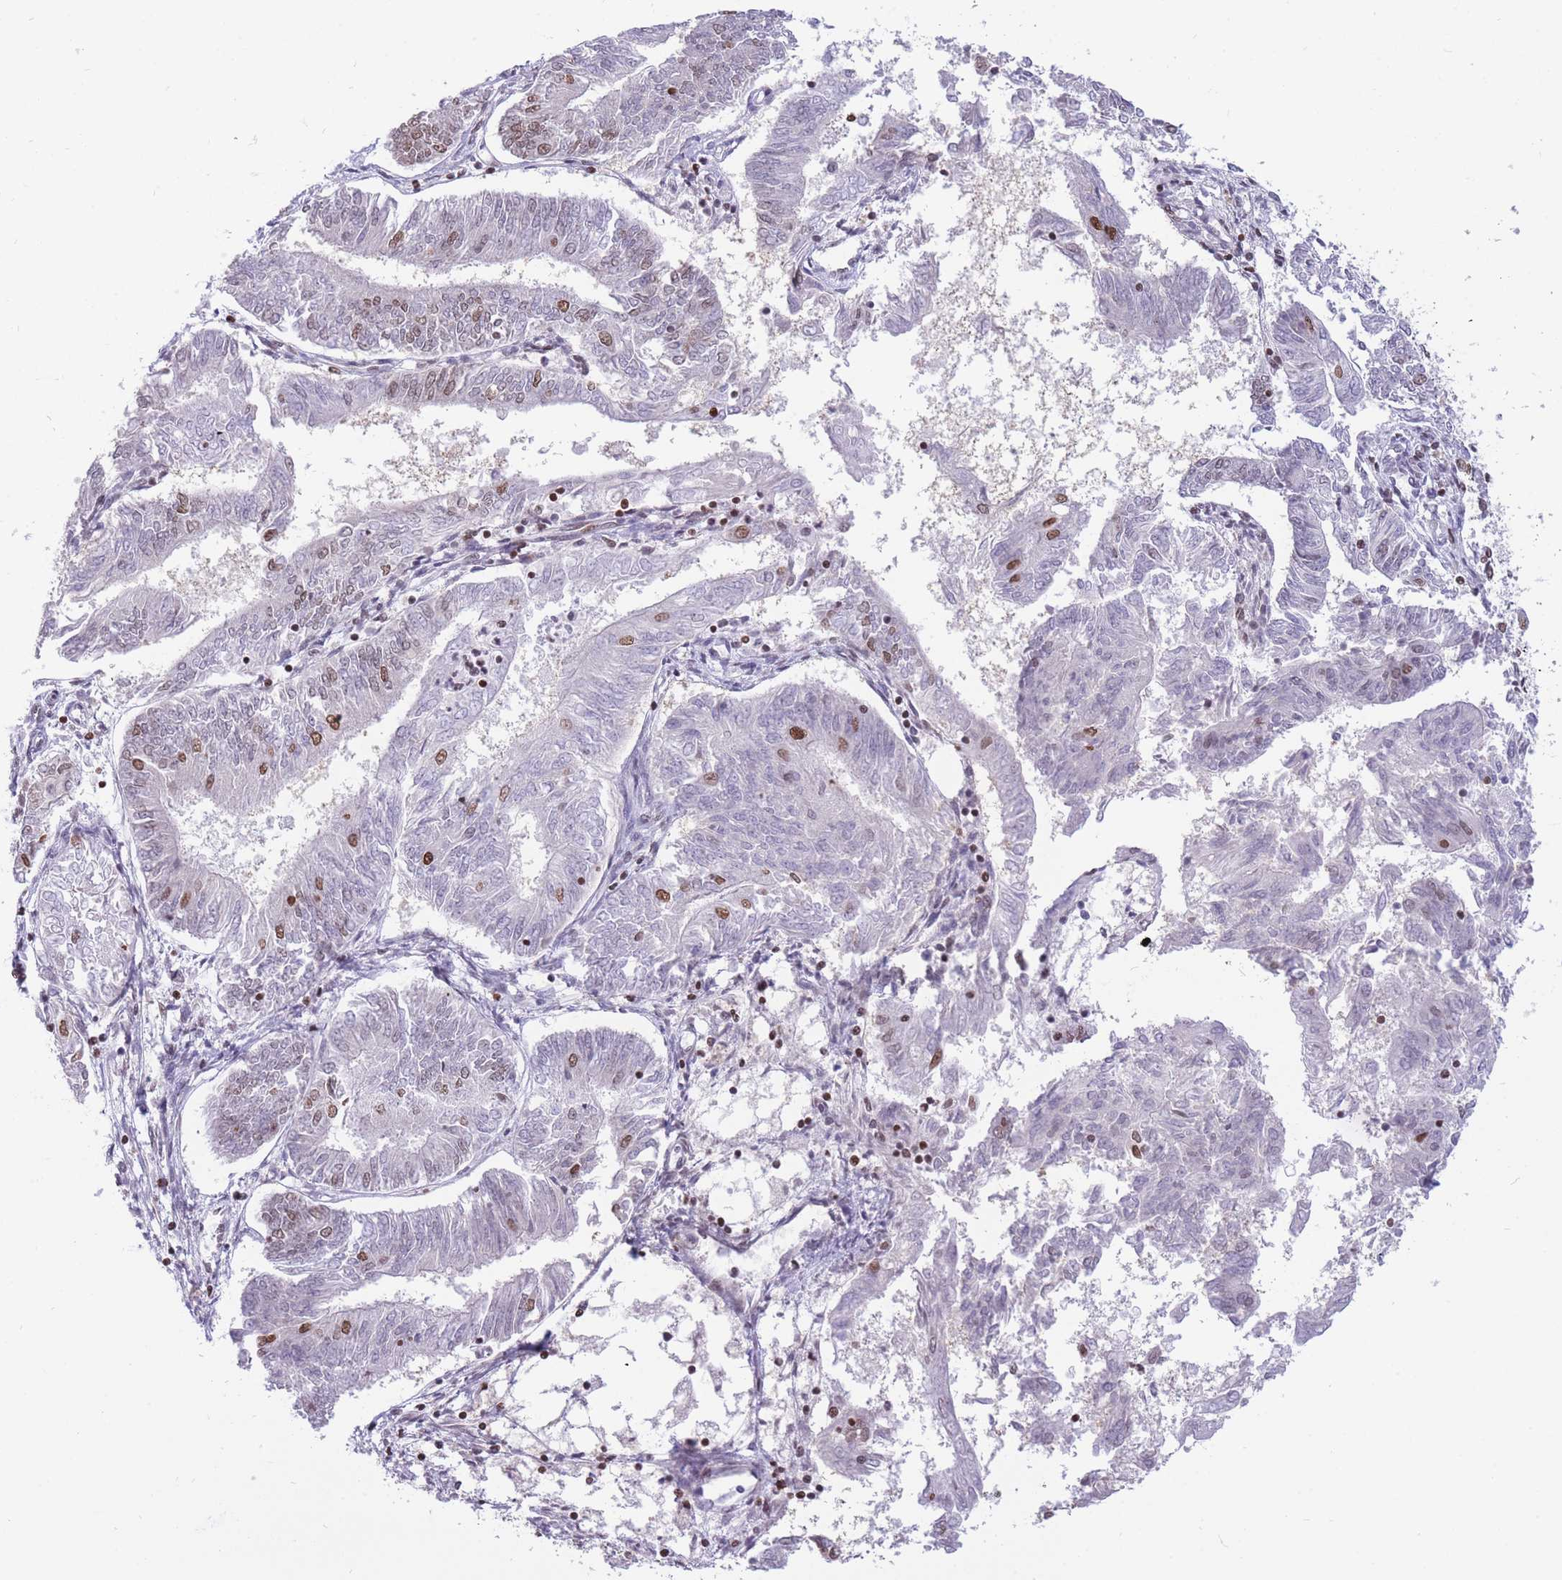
{"staining": {"intensity": "moderate", "quantity": "<25%", "location": "nuclear"}, "tissue": "endometrial cancer", "cell_type": "Tumor cells", "image_type": "cancer", "snomed": [{"axis": "morphology", "description": "Adenocarcinoma, NOS"}, {"axis": "topography", "description": "Endometrium"}], "caption": "High-power microscopy captured an IHC image of endometrial cancer, revealing moderate nuclear staining in approximately <25% of tumor cells. Immunohistochemistry stains the protein of interest in brown and the nuclei are stained blue.", "gene": "HMGN1", "patient": {"sex": "female", "age": 58}}